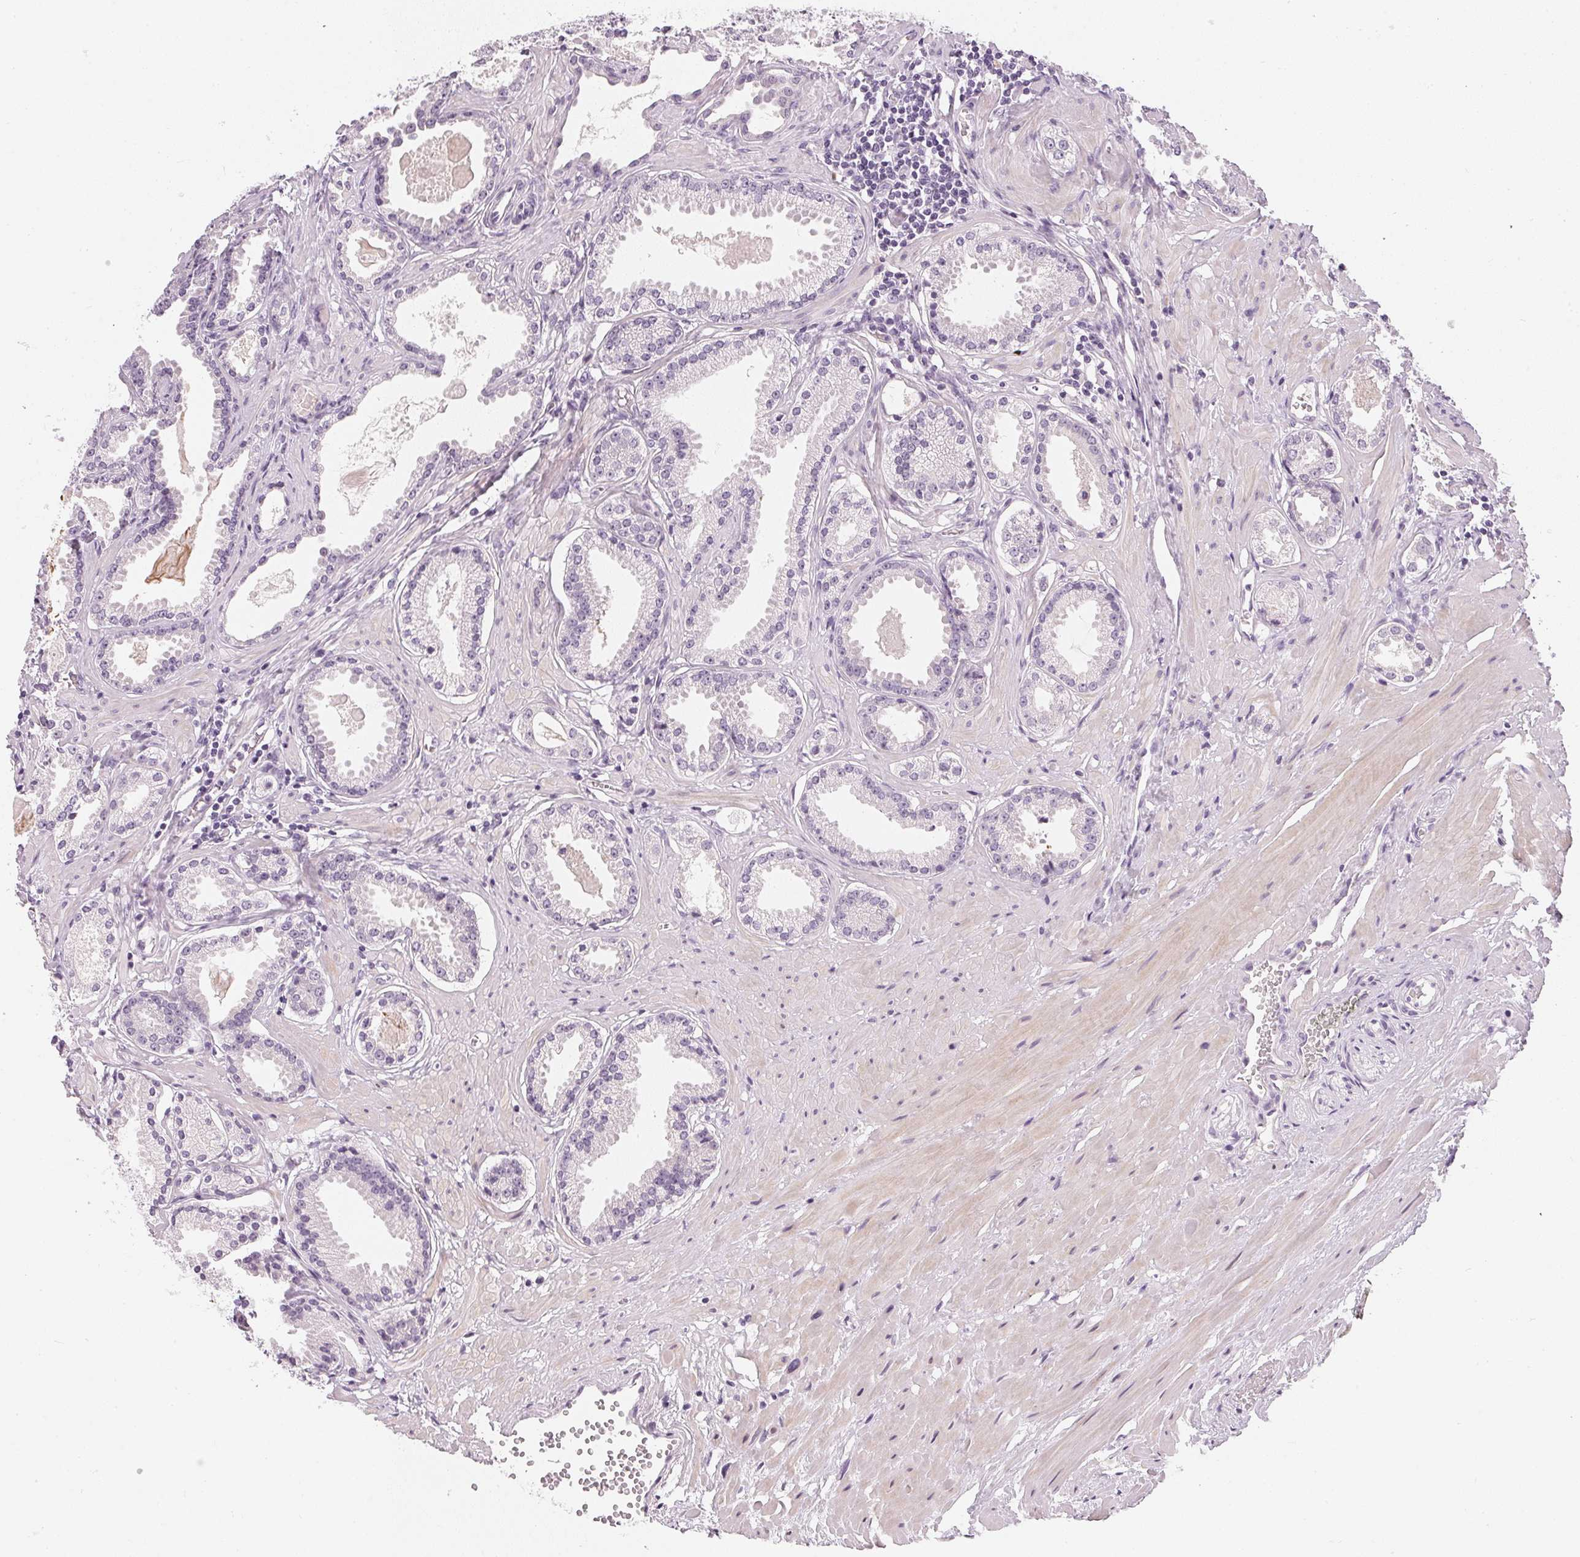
{"staining": {"intensity": "negative", "quantity": "none", "location": "none"}, "tissue": "prostate cancer", "cell_type": "Tumor cells", "image_type": "cancer", "snomed": [{"axis": "morphology", "description": "Adenocarcinoma, NOS"}, {"axis": "morphology", "description": "Adenocarcinoma, Low grade"}, {"axis": "topography", "description": "Prostate"}], "caption": "IHC of human prostate cancer (adenocarcinoma (low-grade)) displays no expression in tumor cells.", "gene": "CHST4", "patient": {"sex": "male", "age": 64}}